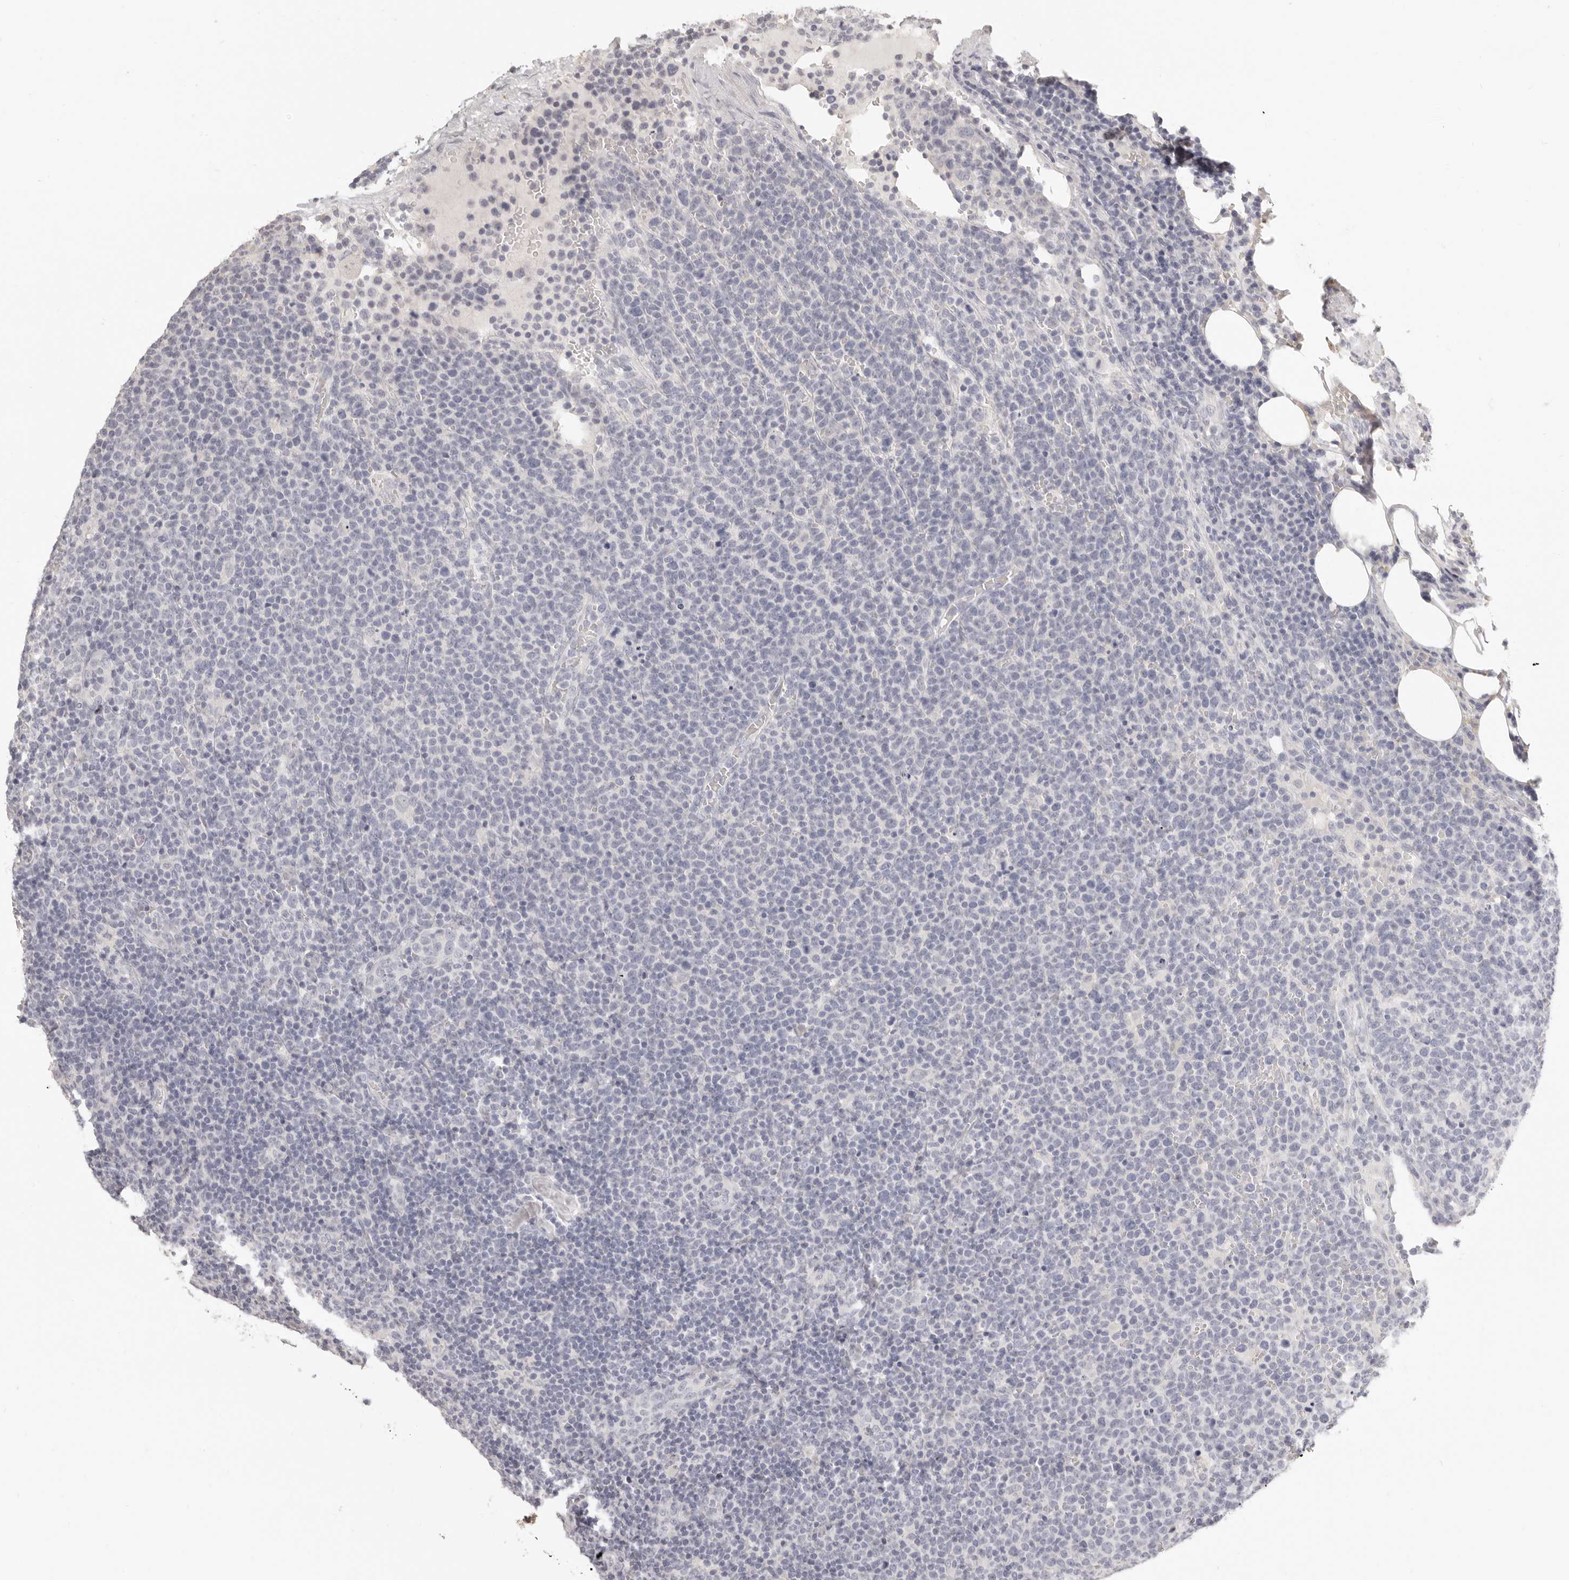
{"staining": {"intensity": "negative", "quantity": "none", "location": "none"}, "tissue": "lymphoma", "cell_type": "Tumor cells", "image_type": "cancer", "snomed": [{"axis": "morphology", "description": "Malignant lymphoma, non-Hodgkin's type, High grade"}, {"axis": "topography", "description": "Lymph node"}], "caption": "Lymphoma stained for a protein using IHC reveals no positivity tumor cells.", "gene": "FABP1", "patient": {"sex": "male", "age": 61}}